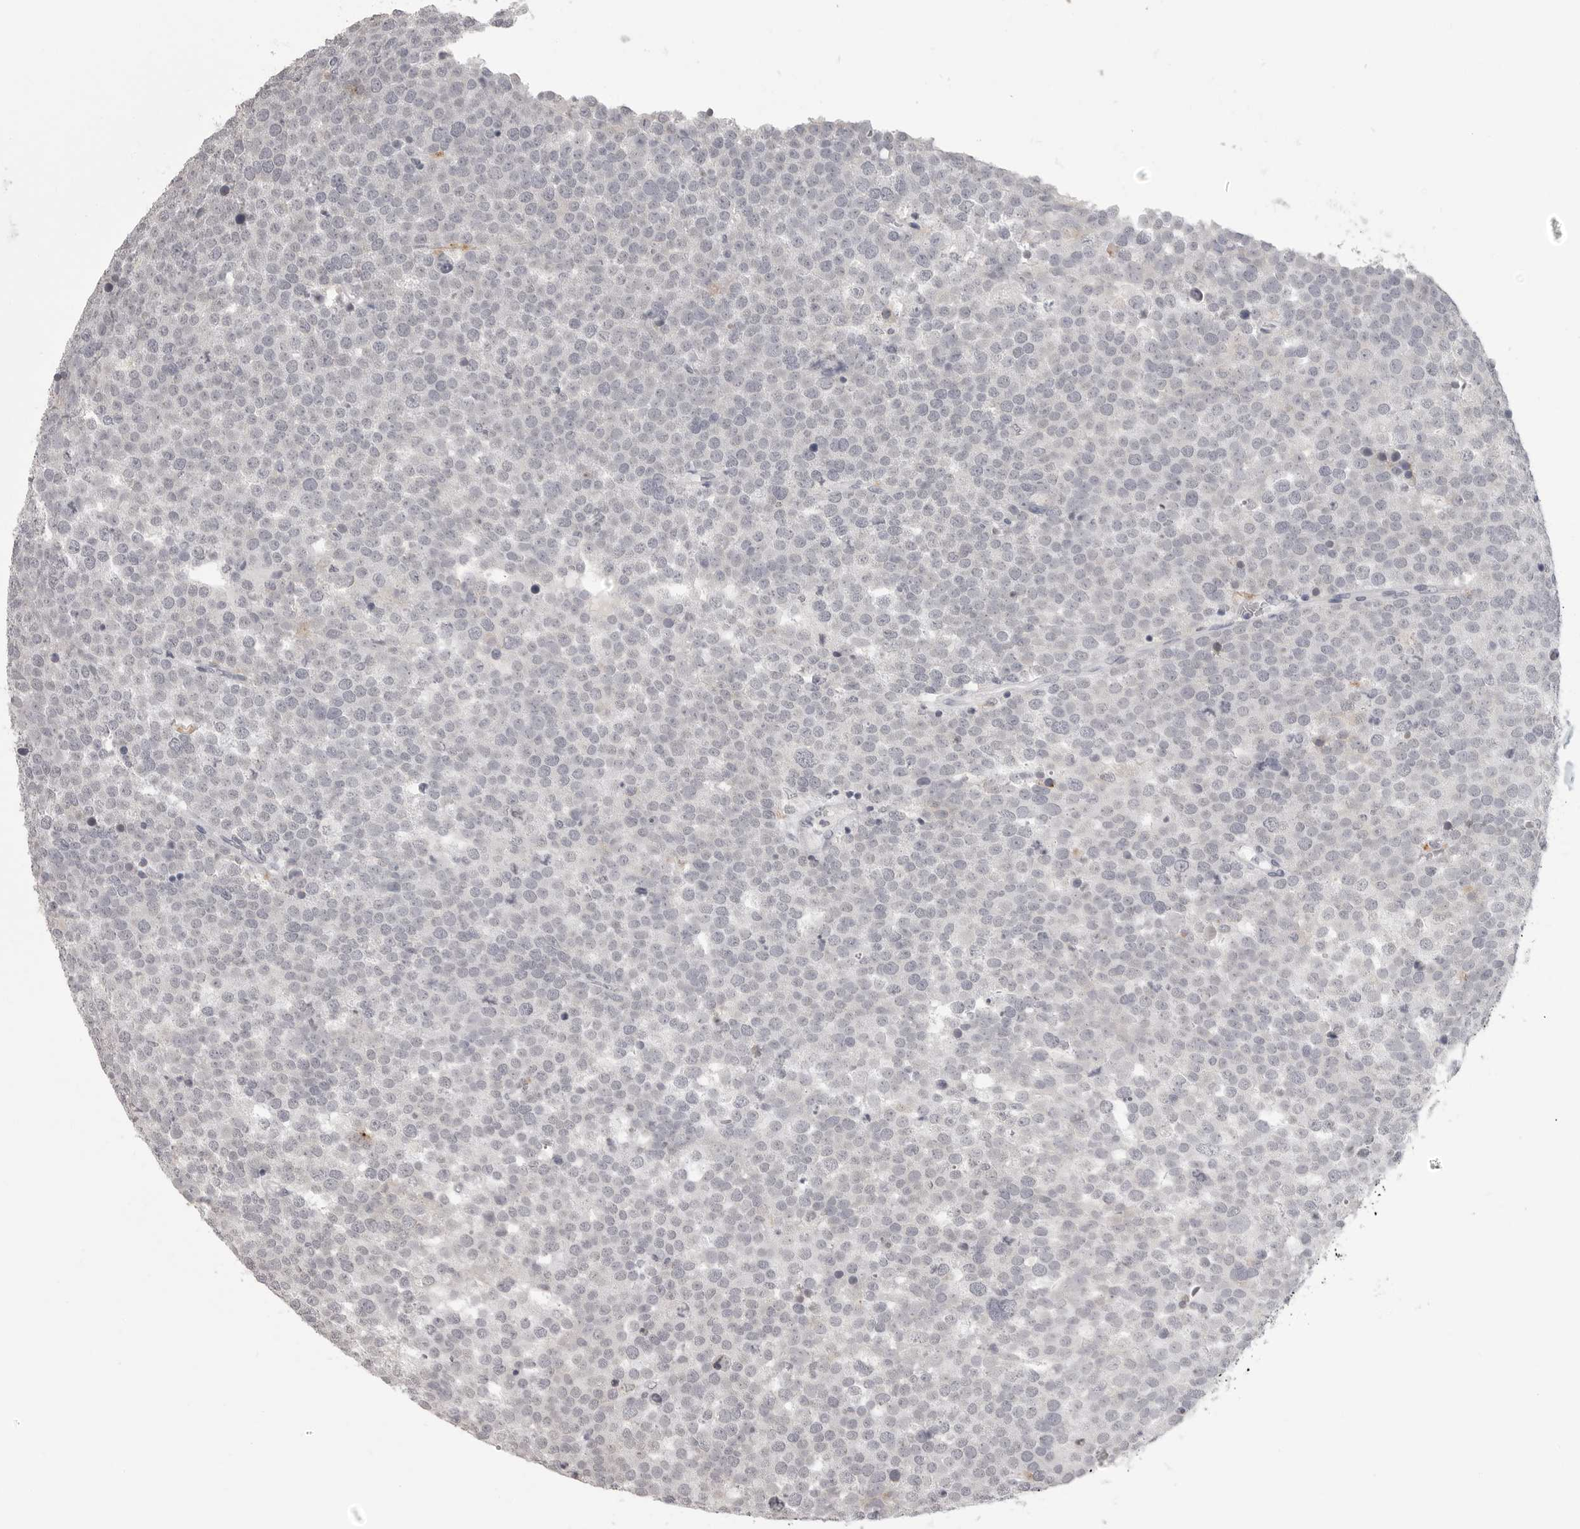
{"staining": {"intensity": "negative", "quantity": "none", "location": "none"}, "tissue": "testis cancer", "cell_type": "Tumor cells", "image_type": "cancer", "snomed": [{"axis": "morphology", "description": "Seminoma, NOS"}, {"axis": "topography", "description": "Testis"}], "caption": "The photomicrograph exhibits no significant expression in tumor cells of testis seminoma.", "gene": "PRSS1", "patient": {"sex": "male", "age": 71}}